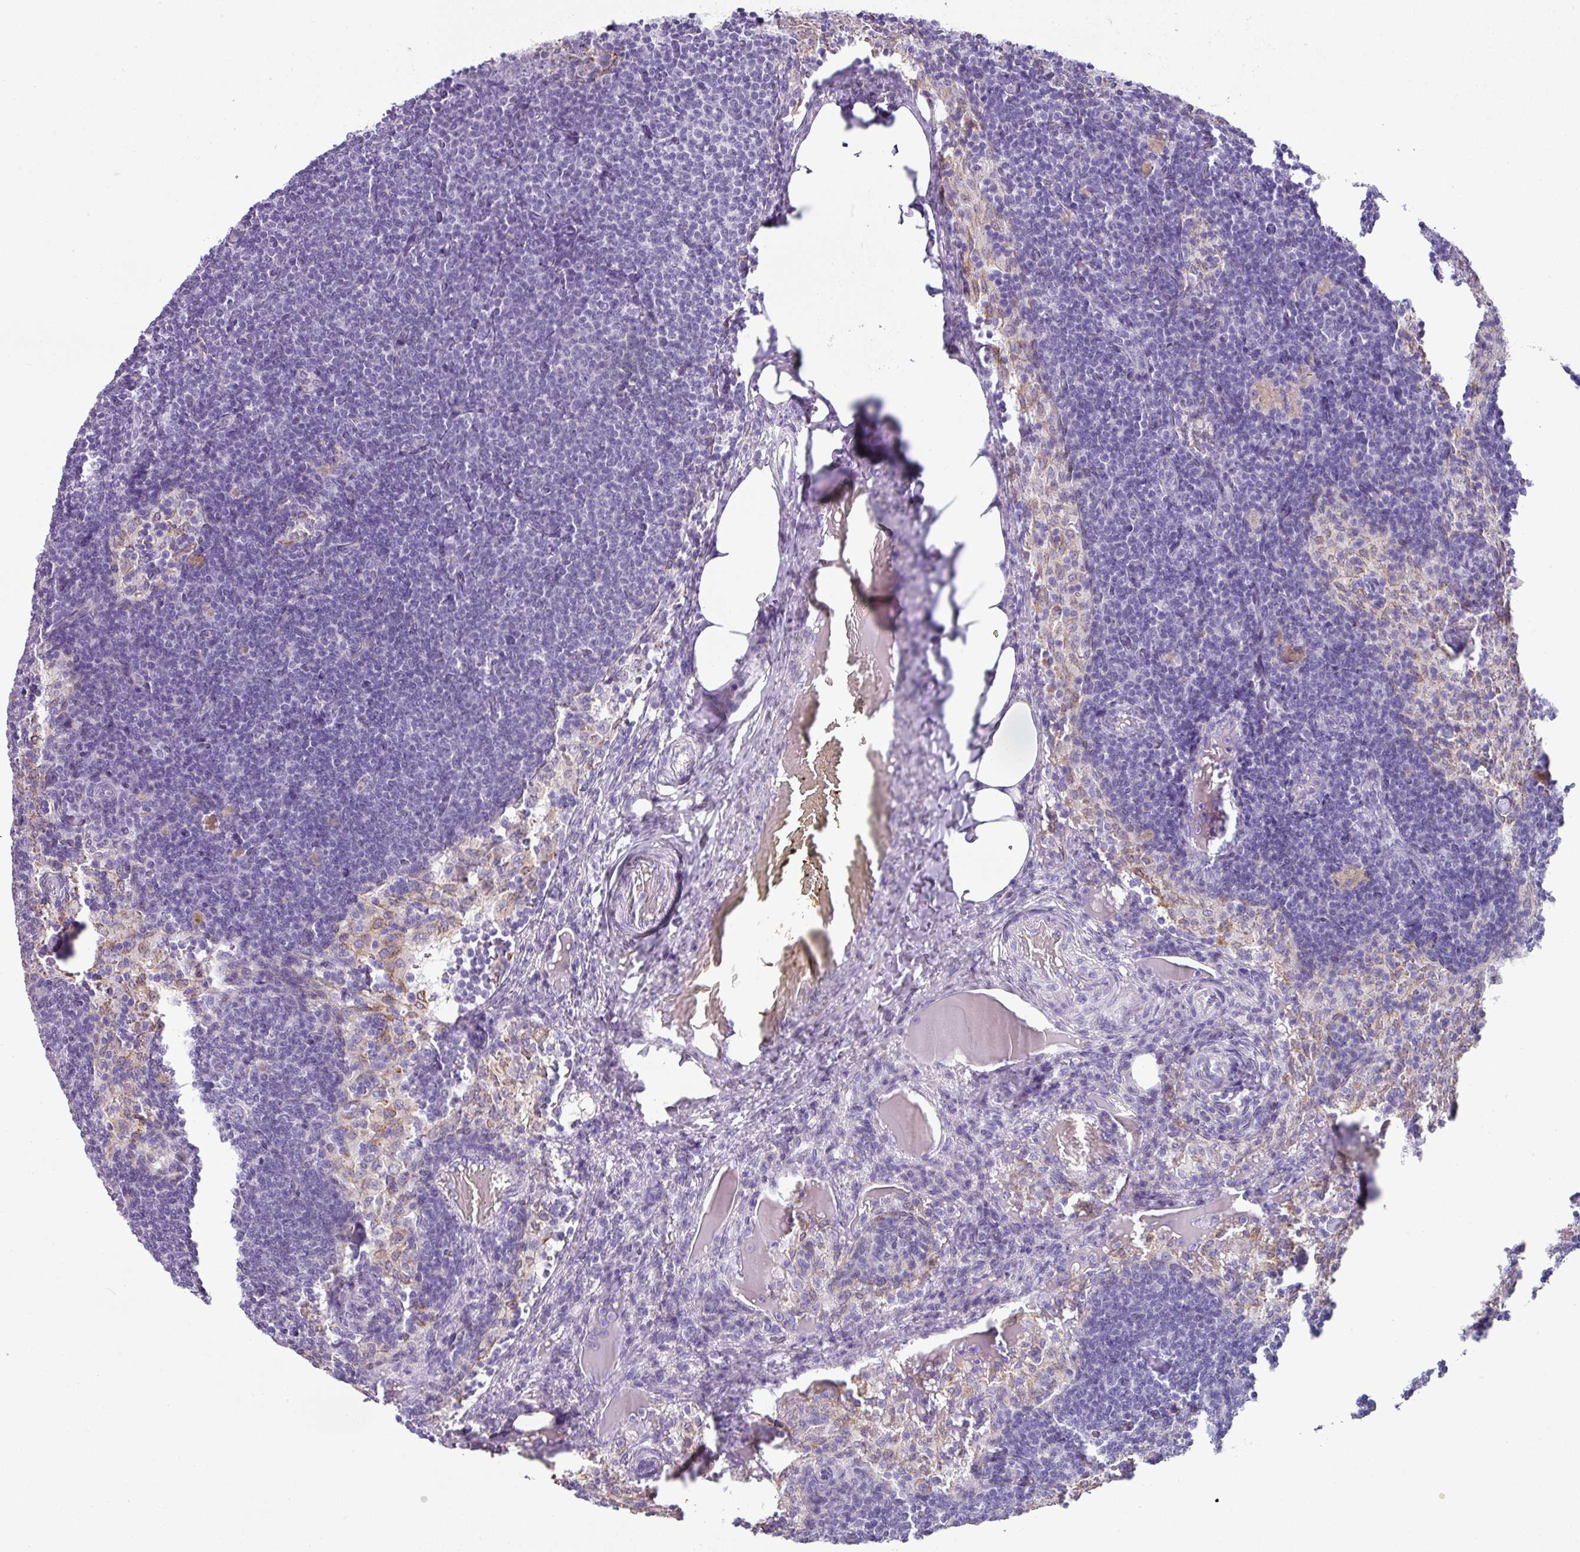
{"staining": {"intensity": "strong", "quantity": "<25%", "location": "cytoplasmic/membranous"}, "tissue": "lymph node", "cell_type": "Germinal center cells", "image_type": "normal", "snomed": [{"axis": "morphology", "description": "Normal tissue, NOS"}, {"axis": "topography", "description": "Lymph node"}], "caption": "Lymph node stained with DAB (3,3'-diaminobenzidine) immunohistochemistry (IHC) displays medium levels of strong cytoplasmic/membranous positivity in approximately <25% of germinal center cells.", "gene": "FGF17", "patient": {"sex": "male", "age": 49}}